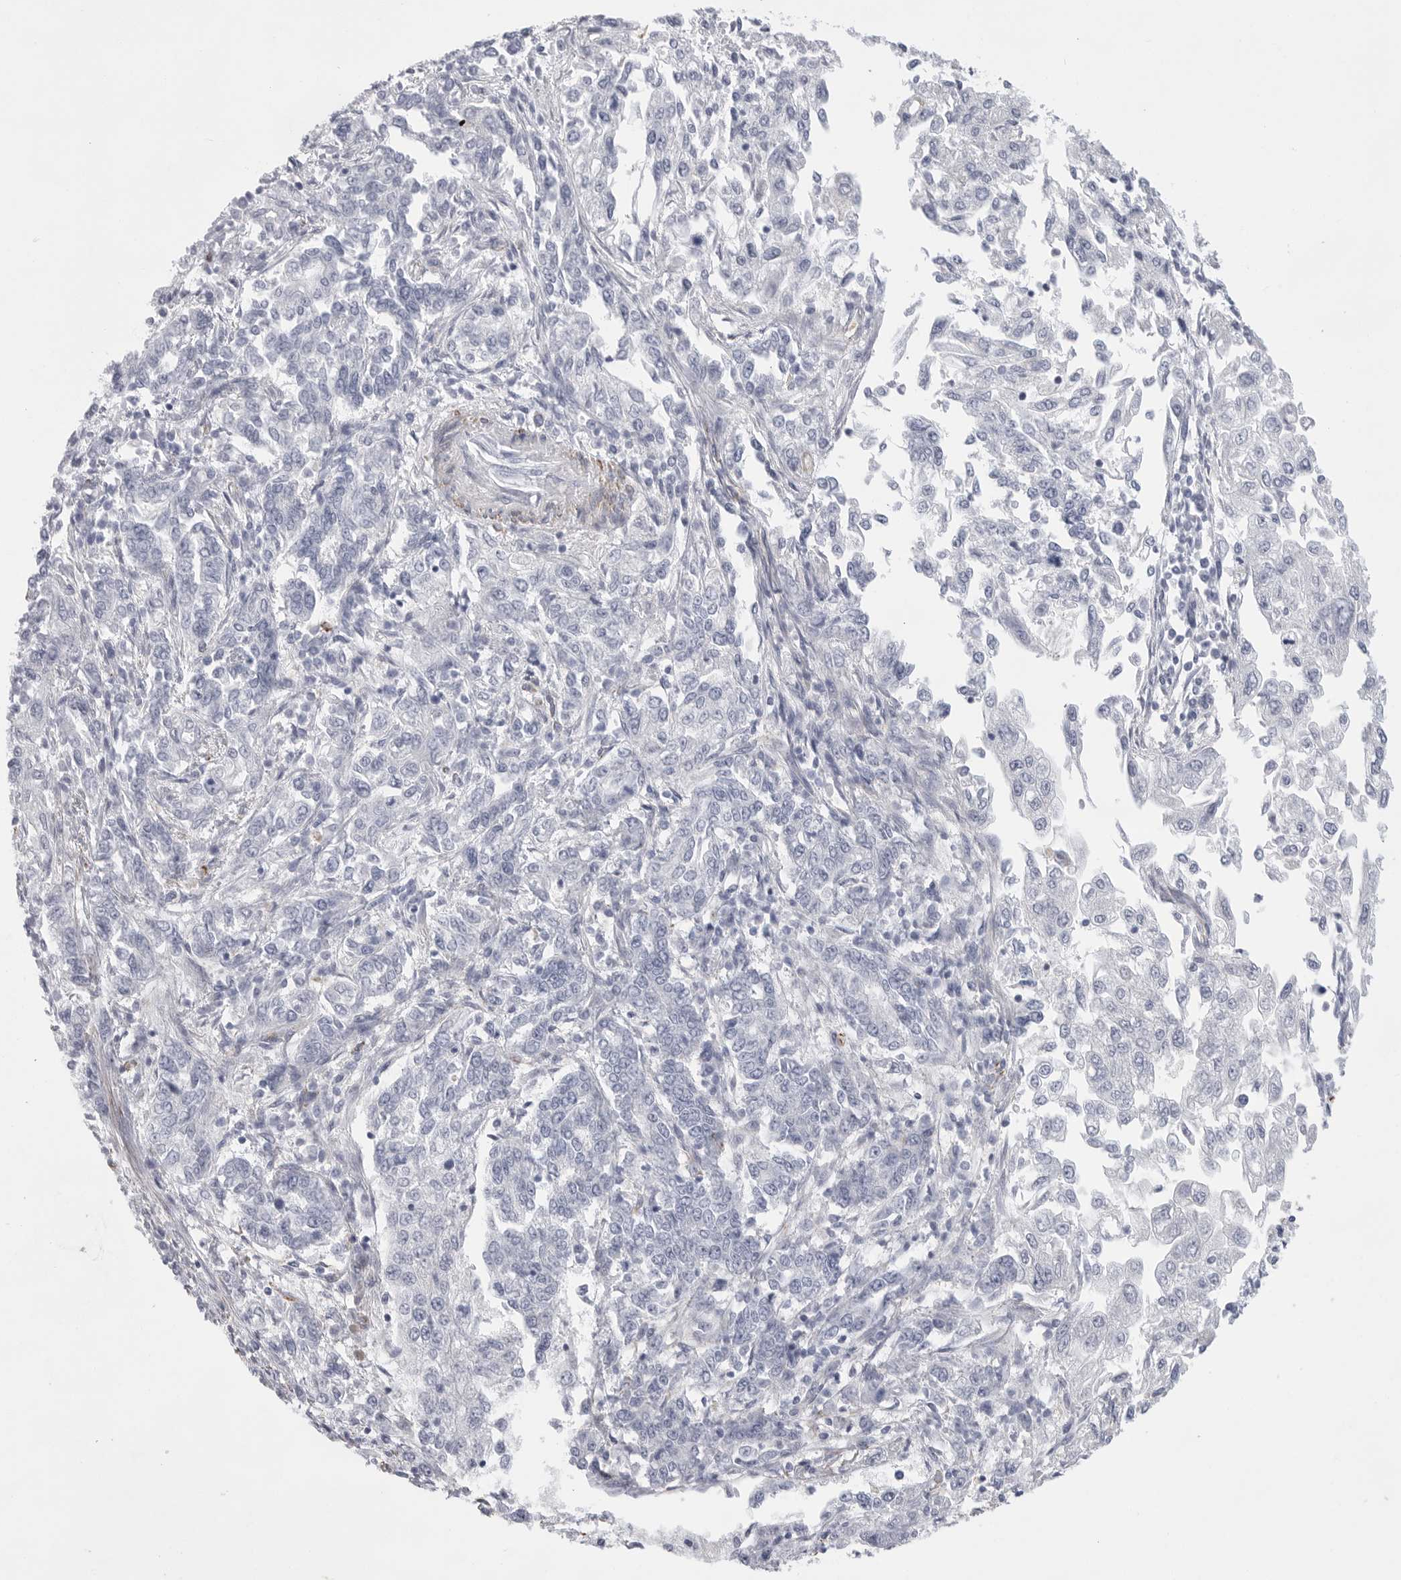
{"staining": {"intensity": "negative", "quantity": "none", "location": "none"}, "tissue": "endometrial cancer", "cell_type": "Tumor cells", "image_type": "cancer", "snomed": [{"axis": "morphology", "description": "Adenocarcinoma, NOS"}, {"axis": "topography", "description": "Endometrium"}], "caption": "Histopathology image shows no significant protein expression in tumor cells of adenocarcinoma (endometrial).", "gene": "ELP3", "patient": {"sex": "female", "age": 49}}